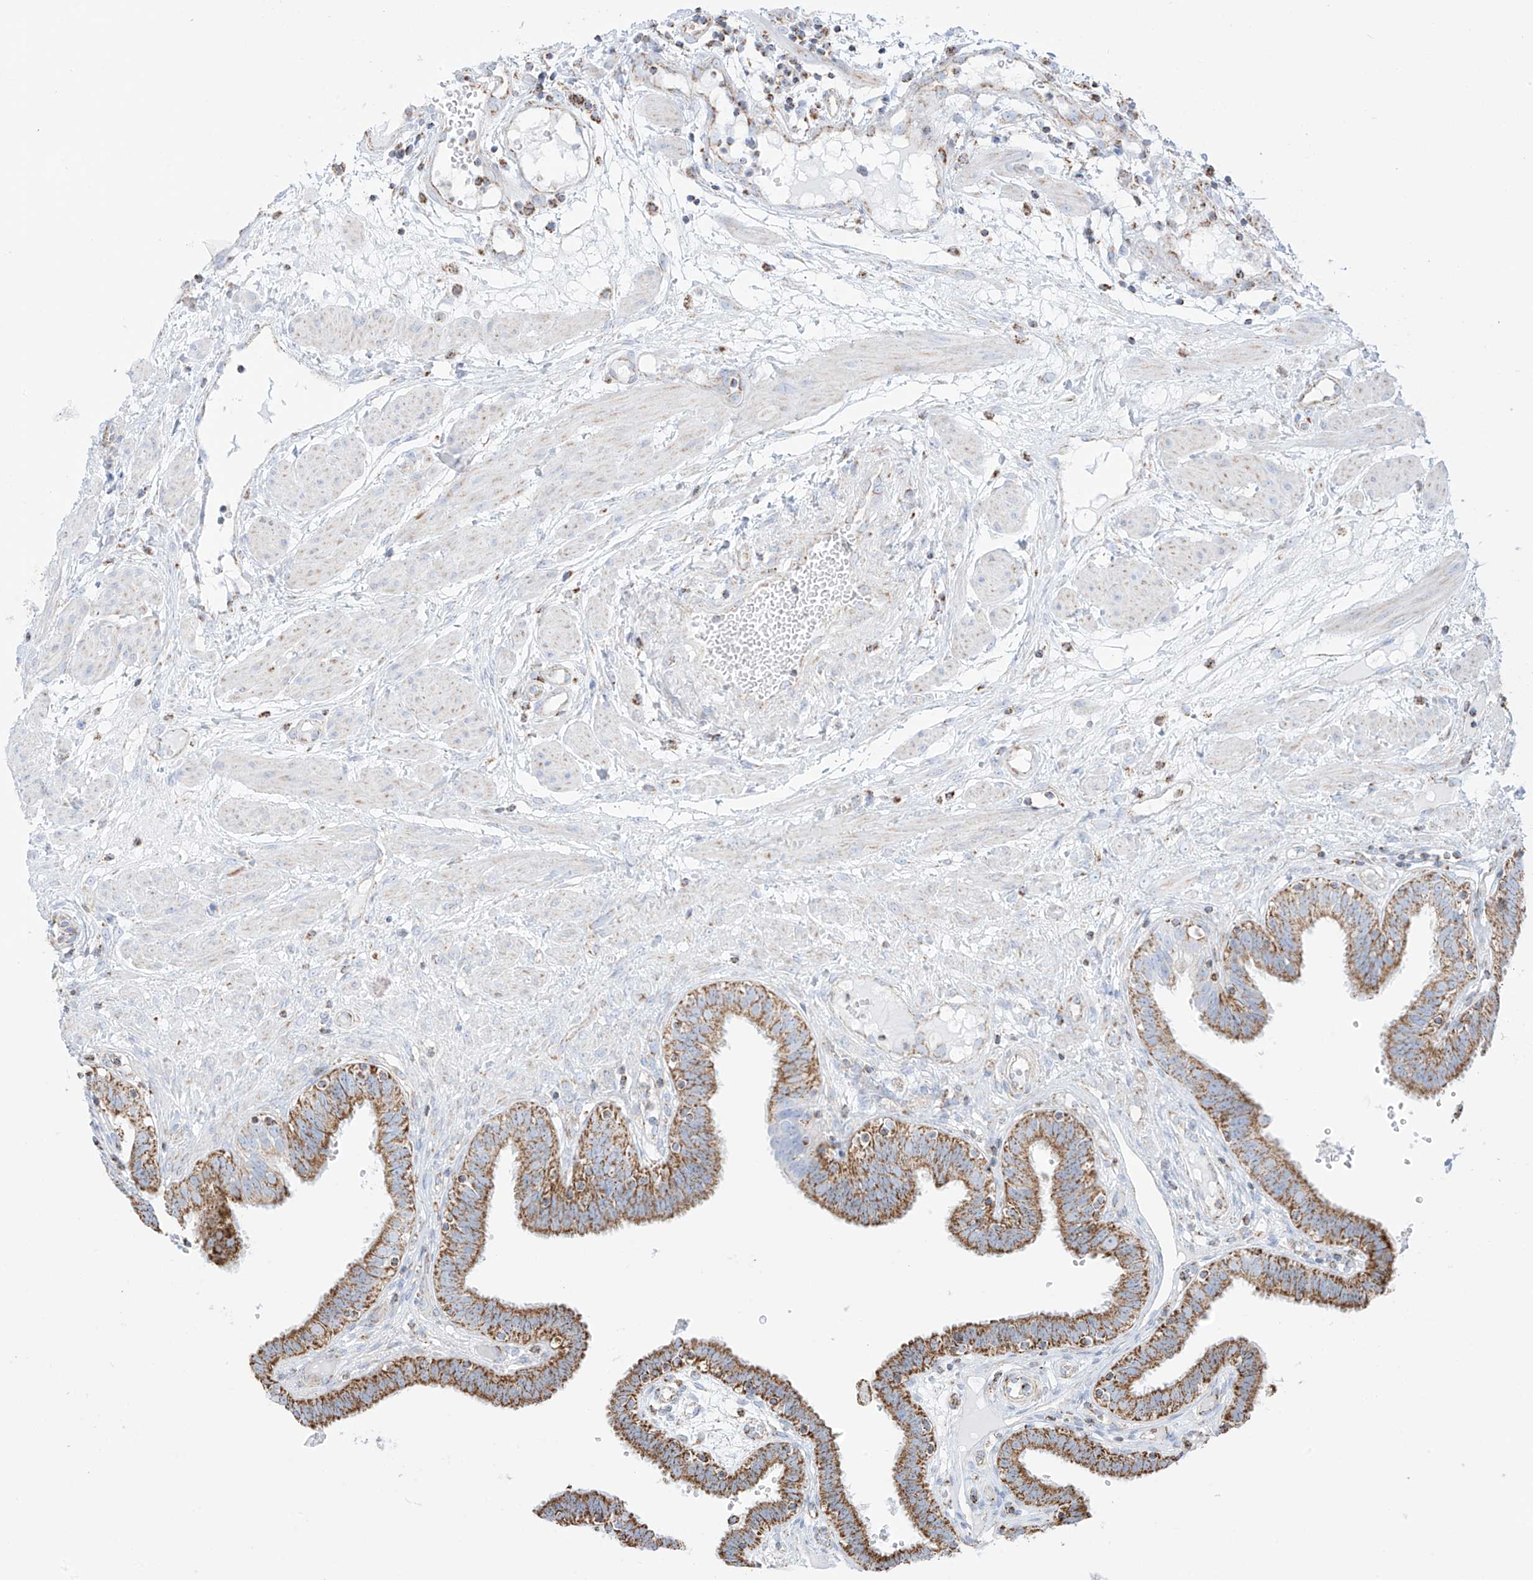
{"staining": {"intensity": "moderate", "quantity": ">75%", "location": "cytoplasmic/membranous"}, "tissue": "fallopian tube", "cell_type": "Glandular cells", "image_type": "normal", "snomed": [{"axis": "morphology", "description": "Normal tissue, NOS"}, {"axis": "topography", "description": "Fallopian tube"}, {"axis": "topography", "description": "Placenta"}], "caption": "The image displays staining of unremarkable fallopian tube, revealing moderate cytoplasmic/membranous protein staining (brown color) within glandular cells. The staining was performed using DAB, with brown indicating positive protein expression. Nuclei are stained blue with hematoxylin.", "gene": "XKR3", "patient": {"sex": "female", "age": 32}}